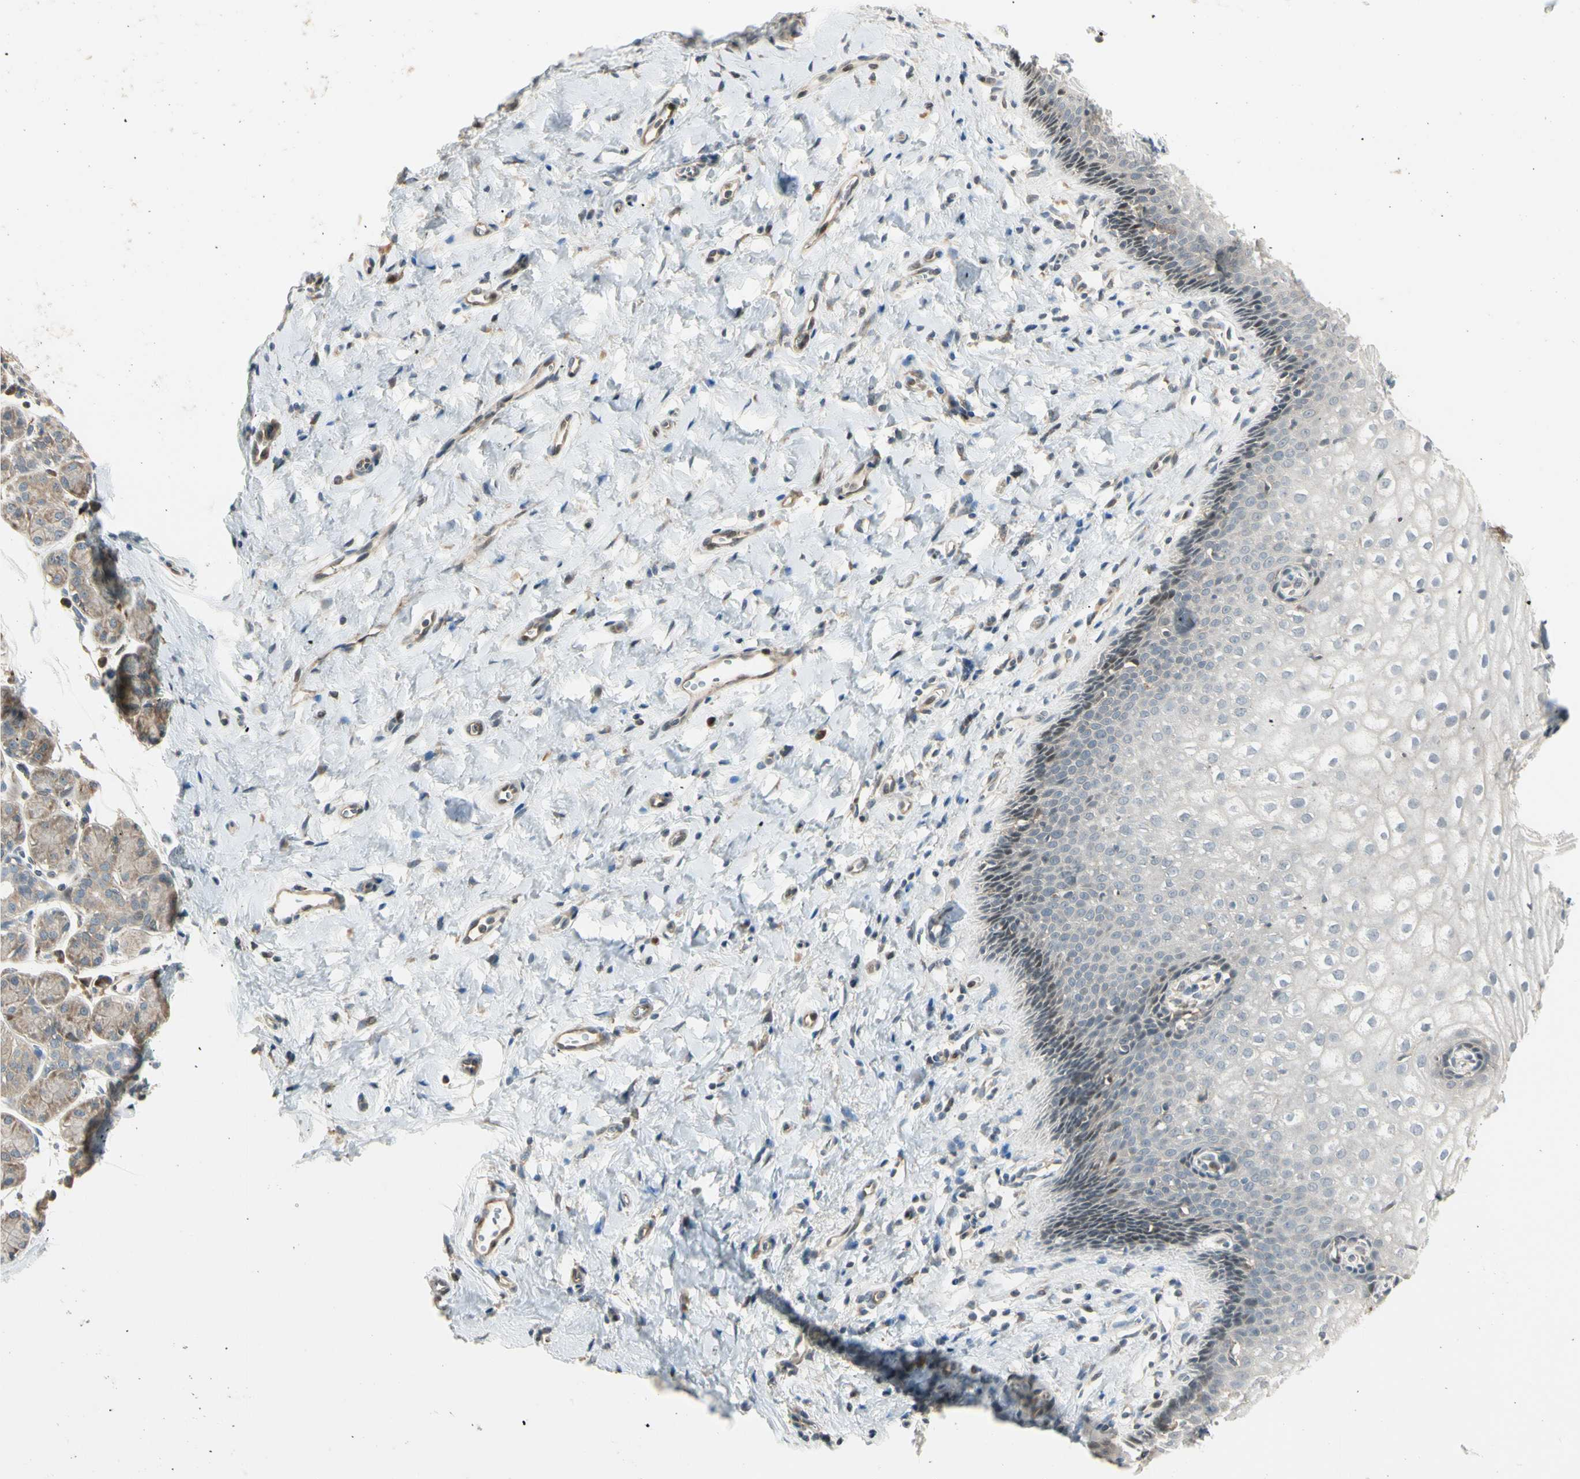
{"staining": {"intensity": "negative", "quantity": "none", "location": "none"}, "tissue": "vagina", "cell_type": "Squamous epithelial cells", "image_type": "normal", "snomed": [{"axis": "morphology", "description": "Normal tissue, NOS"}, {"axis": "topography", "description": "Soft tissue"}, {"axis": "topography", "description": "Vagina"}], "caption": "DAB (3,3'-diaminobenzidine) immunohistochemical staining of benign human vagina exhibits no significant expression in squamous epithelial cells.", "gene": "FNDC3B", "patient": {"sex": "female", "age": 61}}